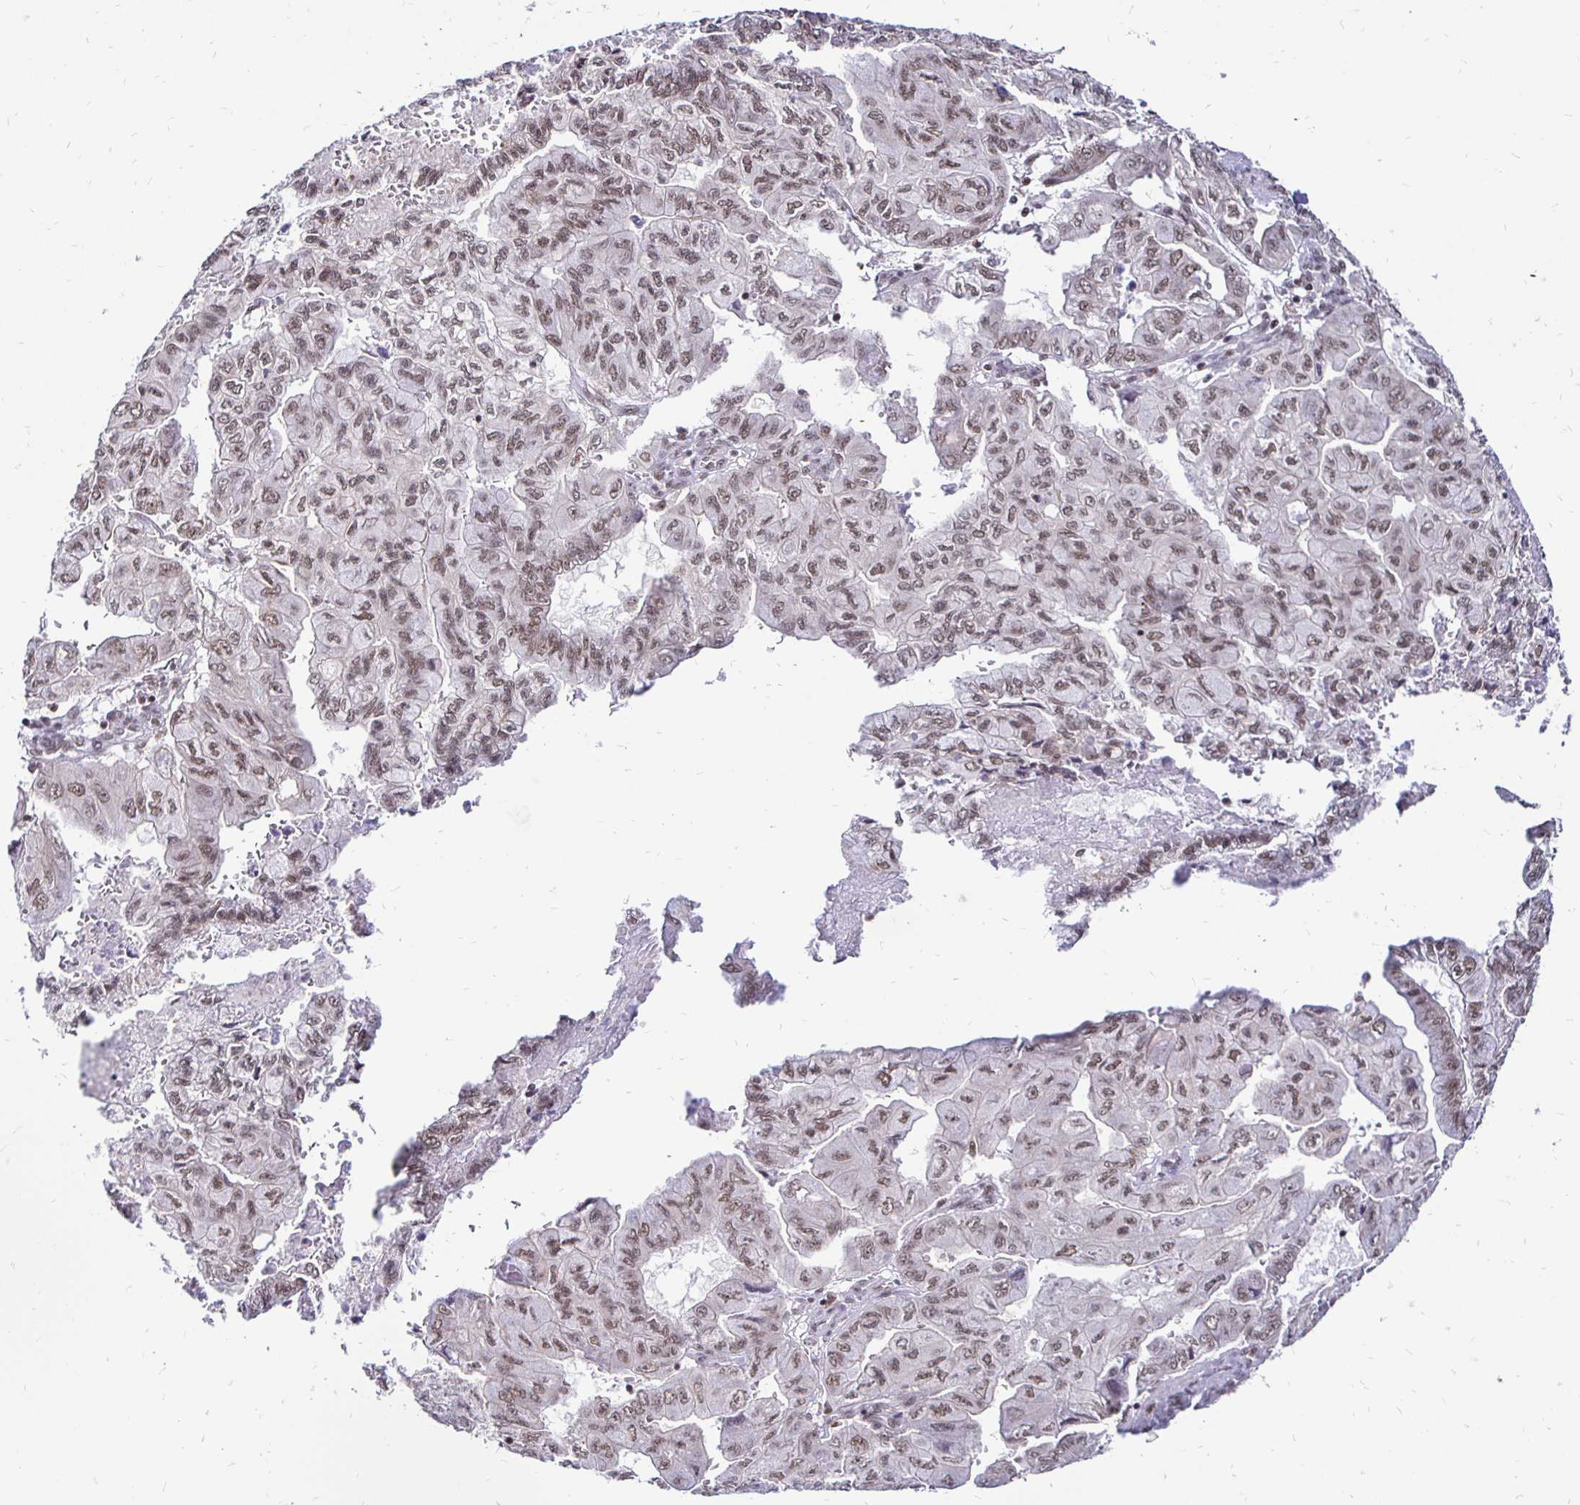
{"staining": {"intensity": "weak", "quantity": ">75%", "location": "nuclear"}, "tissue": "pancreatic cancer", "cell_type": "Tumor cells", "image_type": "cancer", "snomed": [{"axis": "morphology", "description": "Adenocarcinoma, NOS"}, {"axis": "topography", "description": "Pancreas"}], "caption": "Protein staining of adenocarcinoma (pancreatic) tissue demonstrates weak nuclear positivity in approximately >75% of tumor cells.", "gene": "SIN3A", "patient": {"sex": "male", "age": 51}}